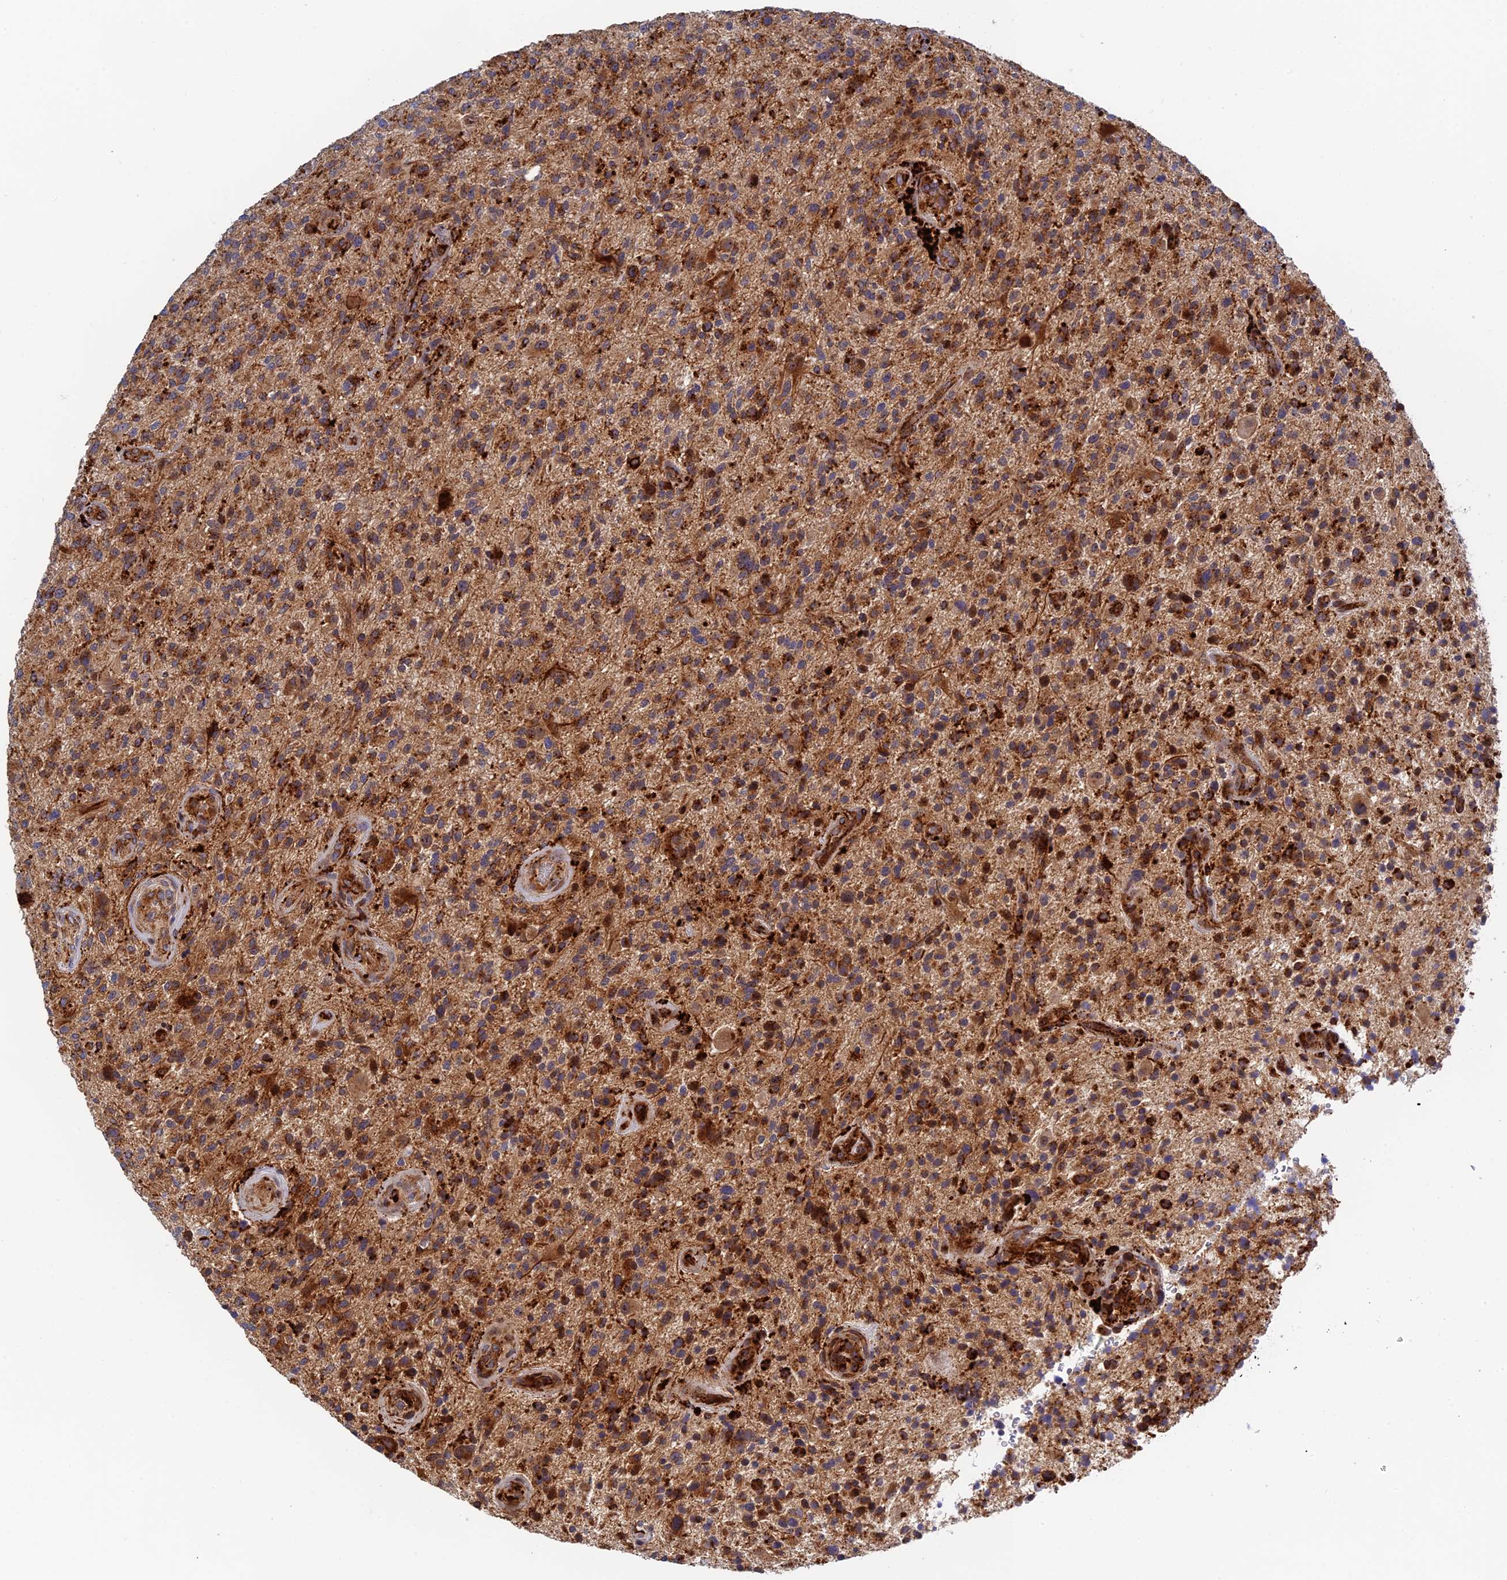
{"staining": {"intensity": "moderate", "quantity": ">75%", "location": "cytoplasmic/membranous"}, "tissue": "glioma", "cell_type": "Tumor cells", "image_type": "cancer", "snomed": [{"axis": "morphology", "description": "Glioma, malignant, High grade"}, {"axis": "topography", "description": "Brain"}], "caption": "This micrograph exhibits IHC staining of human high-grade glioma (malignant), with medium moderate cytoplasmic/membranous positivity in about >75% of tumor cells.", "gene": "PPP2R3C", "patient": {"sex": "male", "age": 47}}